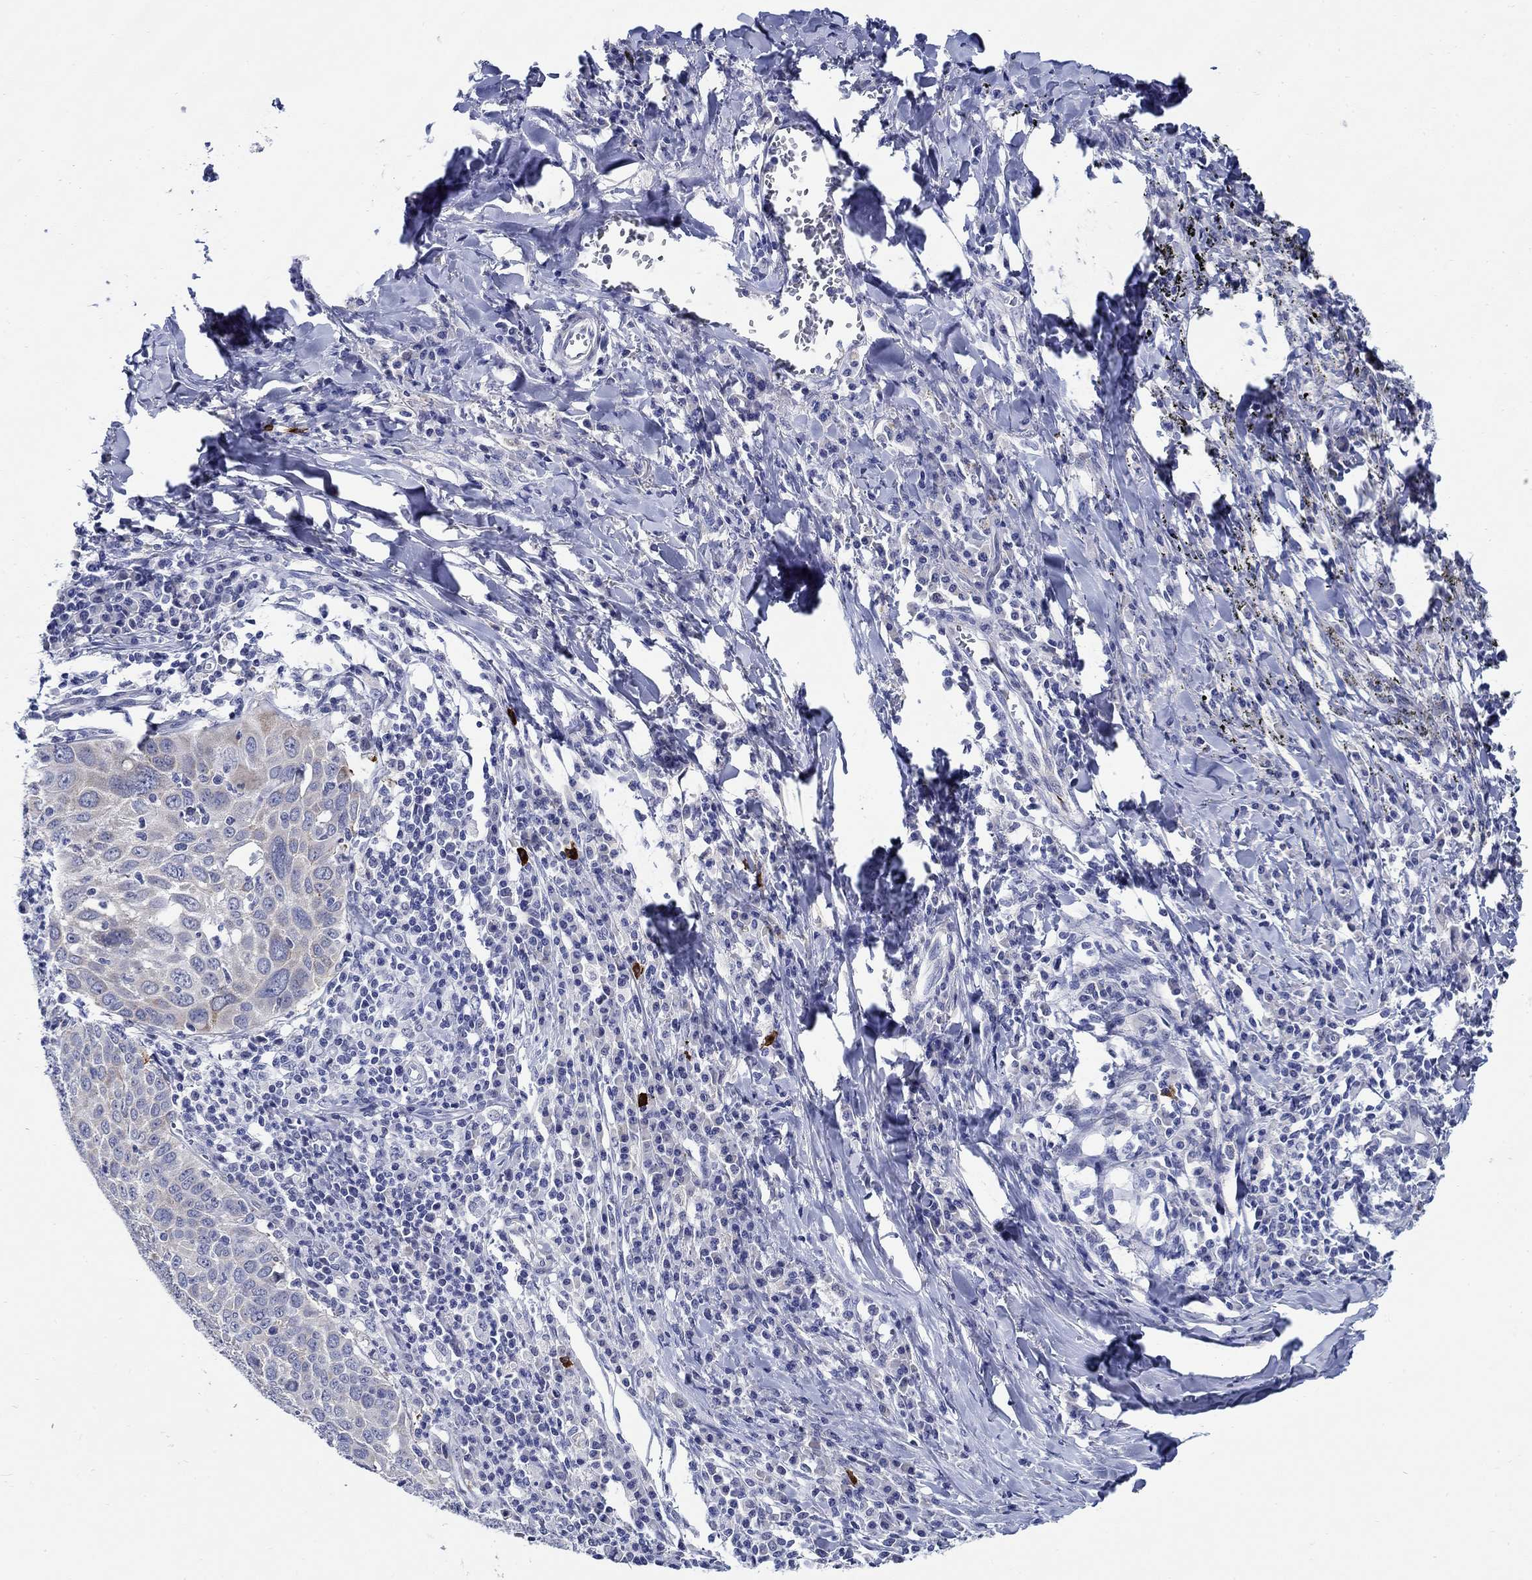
{"staining": {"intensity": "weak", "quantity": "<25%", "location": "cytoplasmic/membranous"}, "tissue": "lung cancer", "cell_type": "Tumor cells", "image_type": "cancer", "snomed": [{"axis": "morphology", "description": "Squamous cell carcinoma, NOS"}, {"axis": "topography", "description": "Lung"}], "caption": "Immunohistochemical staining of human lung cancer (squamous cell carcinoma) displays no significant expression in tumor cells.", "gene": "MC2R", "patient": {"sex": "male", "age": 57}}